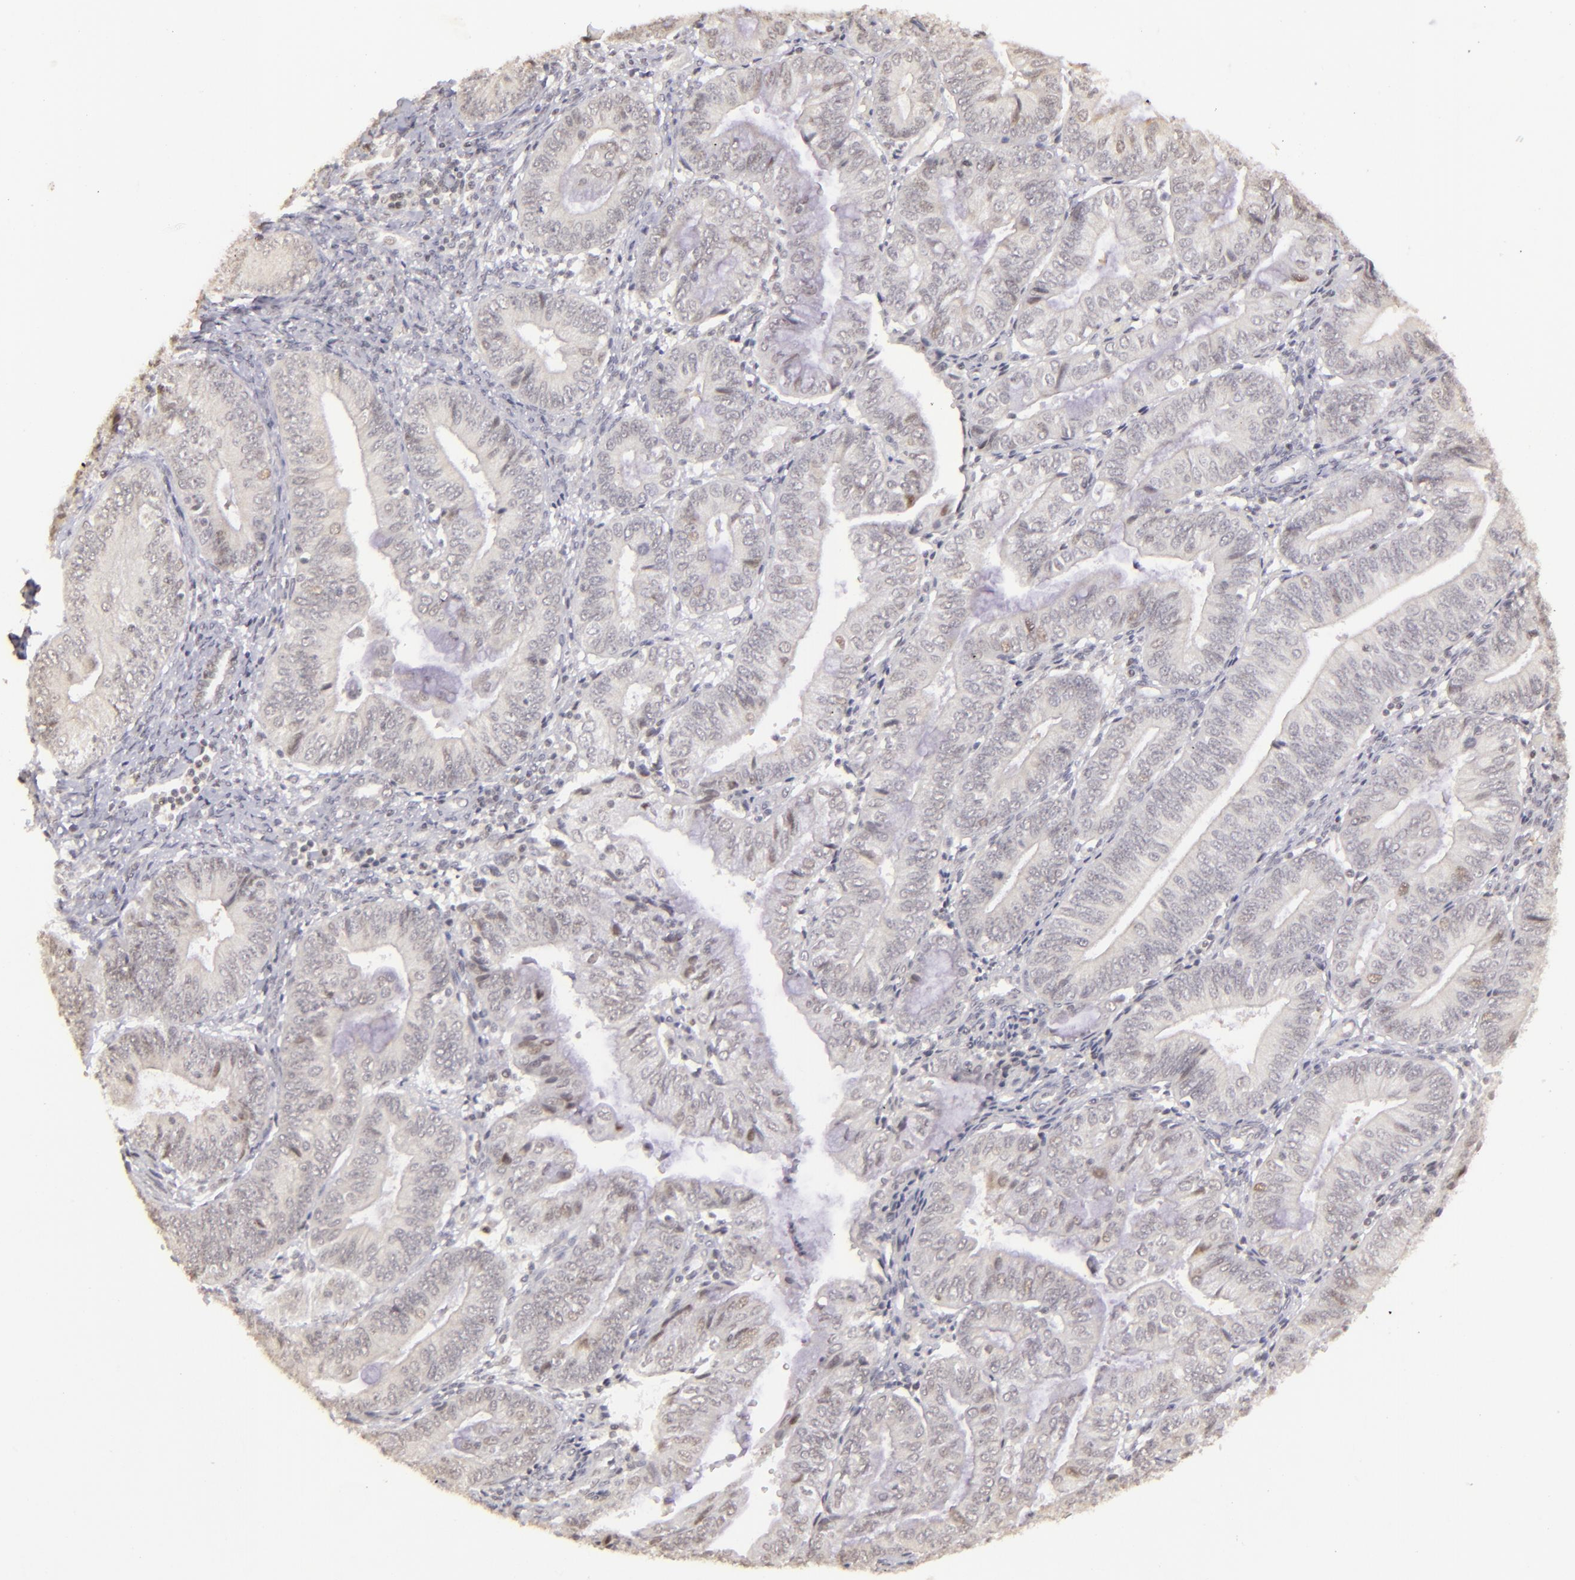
{"staining": {"intensity": "weak", "quantity": "<25%", "location": "nuclear"}, "tissue": "endometrial cancer", "cell_type": "Tumor cells", "image_type": "cancer", "snomed": [{"axis": "morphology", "description": "Adenocarcinoma, NOS"}, {"axis": "topography", "description": "Endometrium"}], "caption": "Image shows no protein staining in tumor cells of endometrial cancer tissue.", "gene": "RARB", "patient": {"sex": "female", "age": 55}}